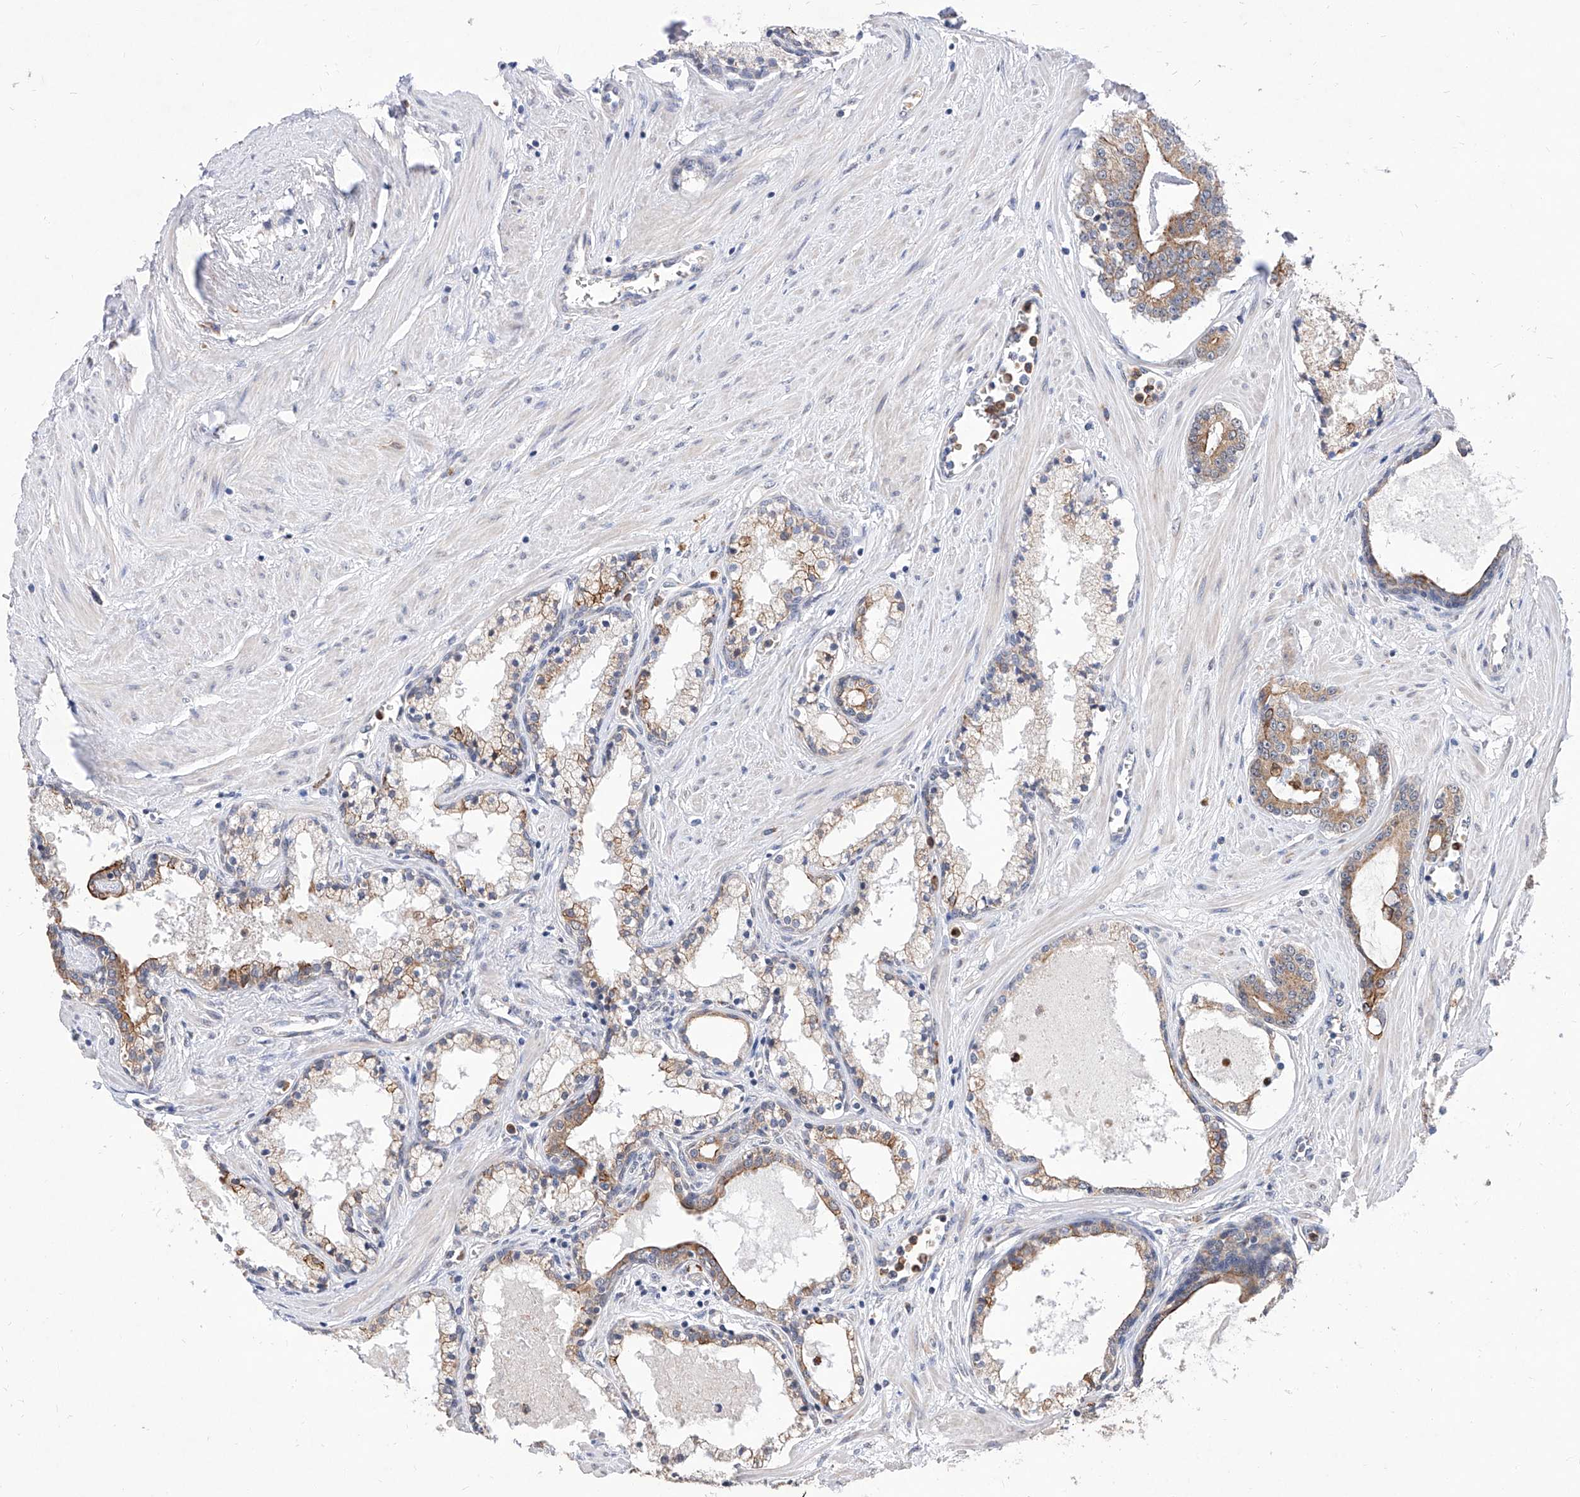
{"staining": {"intensity": "moderate", "quantity": ">75%", "location": "cytoplasmic/membranous"}, "tissue": "prostate cancer", "cell_type": "Tumor cells", "image_type": "cancer", "snomed": [{"axis": "morphology", "description": "Adenocarcinoma, High grade"}, {"axis": "topography", "description": "Prostate"}], "caption": "IHC micrograph of neoplastic tissue: adenocarcinoma (high-grade) (prostate) stained using IHC demonstrates medium levels of moderate protein expression localized specifically in the cytoplasmic/membranous of tumor cells, appearing as a cytoplasmic/membranous brown color.", "gene": "MFSD4B", "patient": {"sex": "male", "age": 58}}